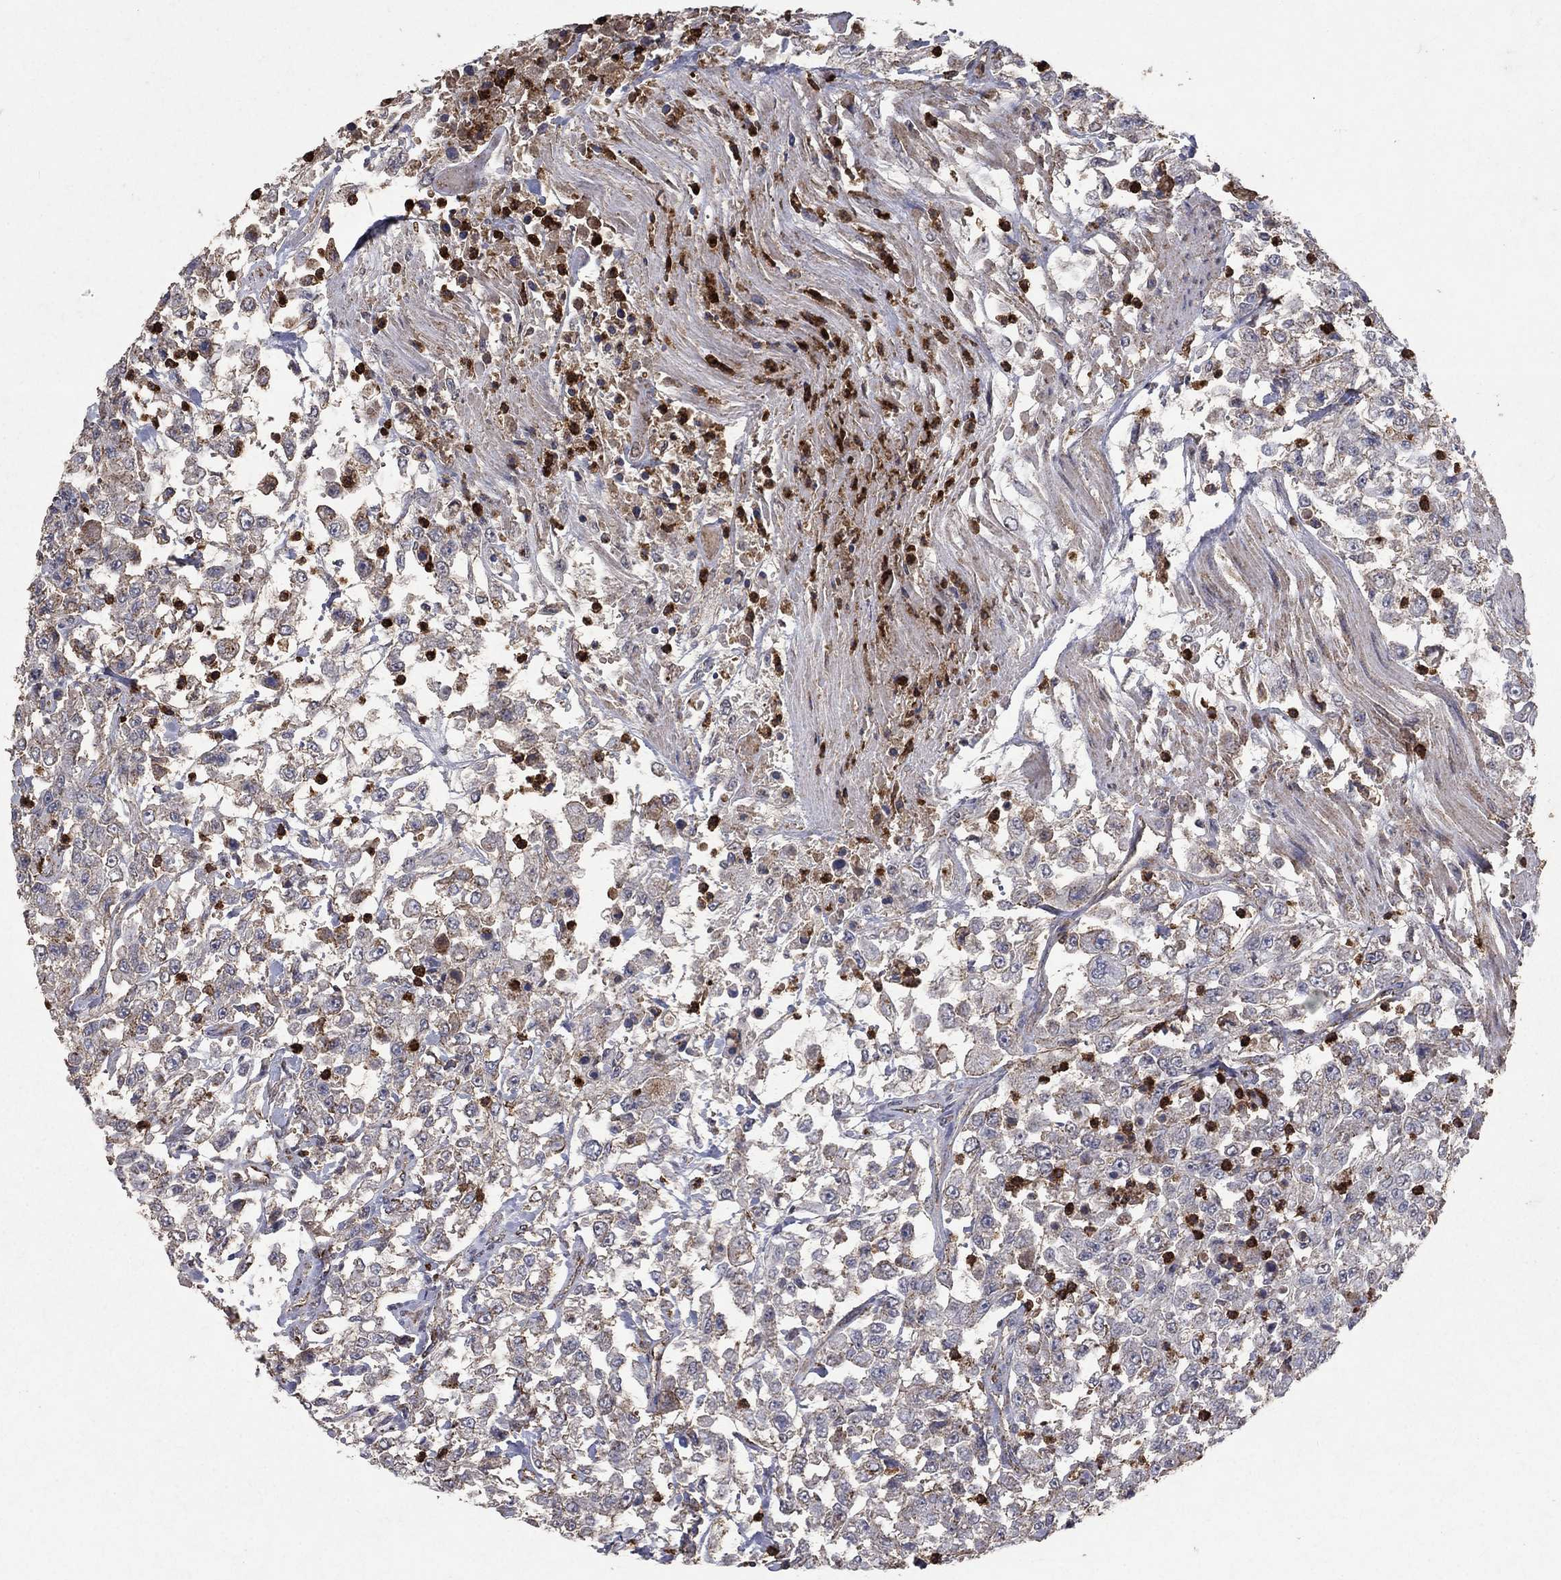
{"staining": {"intensity": "negative", "quantity": "none", "location": "none"}, "tissue": "urothelial cancer", "cell_type": "Tumor cells", "image_type": "cancer", "snomed": [{"axis": "morphology", "description": "Urothelial carcinoma, High grade"}, {"axis": "topography", "description": "Urinary bladder"}], "caption": "Image shows no protein positivity in tumor cells of urothelial cancer tissue.", "gene": "CD24", "patient": {"sex": "male", "age": 46}}